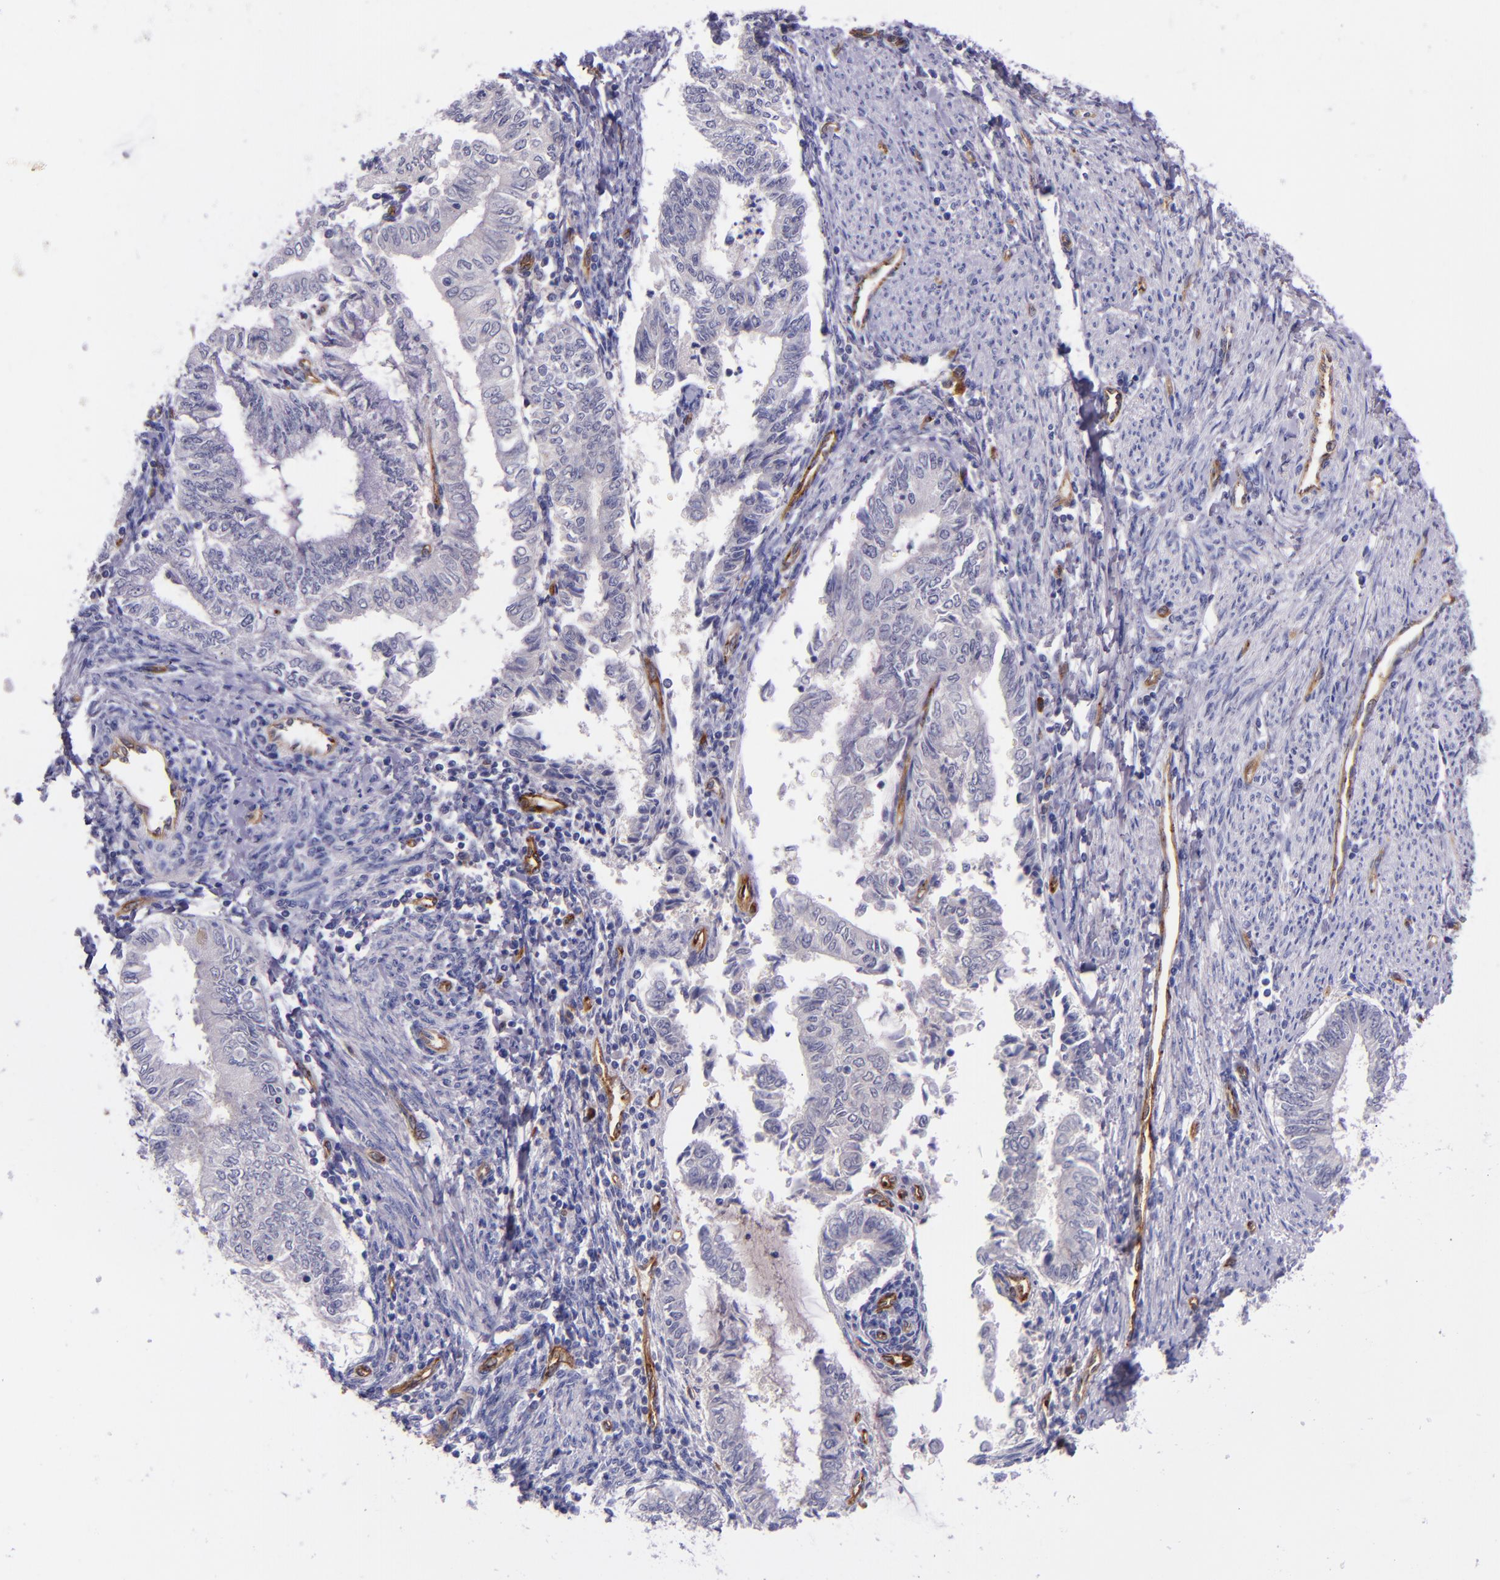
{"staining": {"intensity": "negative", "quantity": "none", "location": "none"}, "tissue": "endometrial cancer", "cell_type": "Tumor cells", "image_type": "cancer", "snomed": [{"axis": "morphology", "description": "Adenocarcinoma, NOS"}, {"axis": "topography", "description": "Endometrium"}], "caption": "DAB immunohistochemical staining of human adenocarcinoma (endometrial) demonstrates no significant expression in tumor cells.", "gene": "NOS3", "patient": {"sex": "female", "age": 66}}